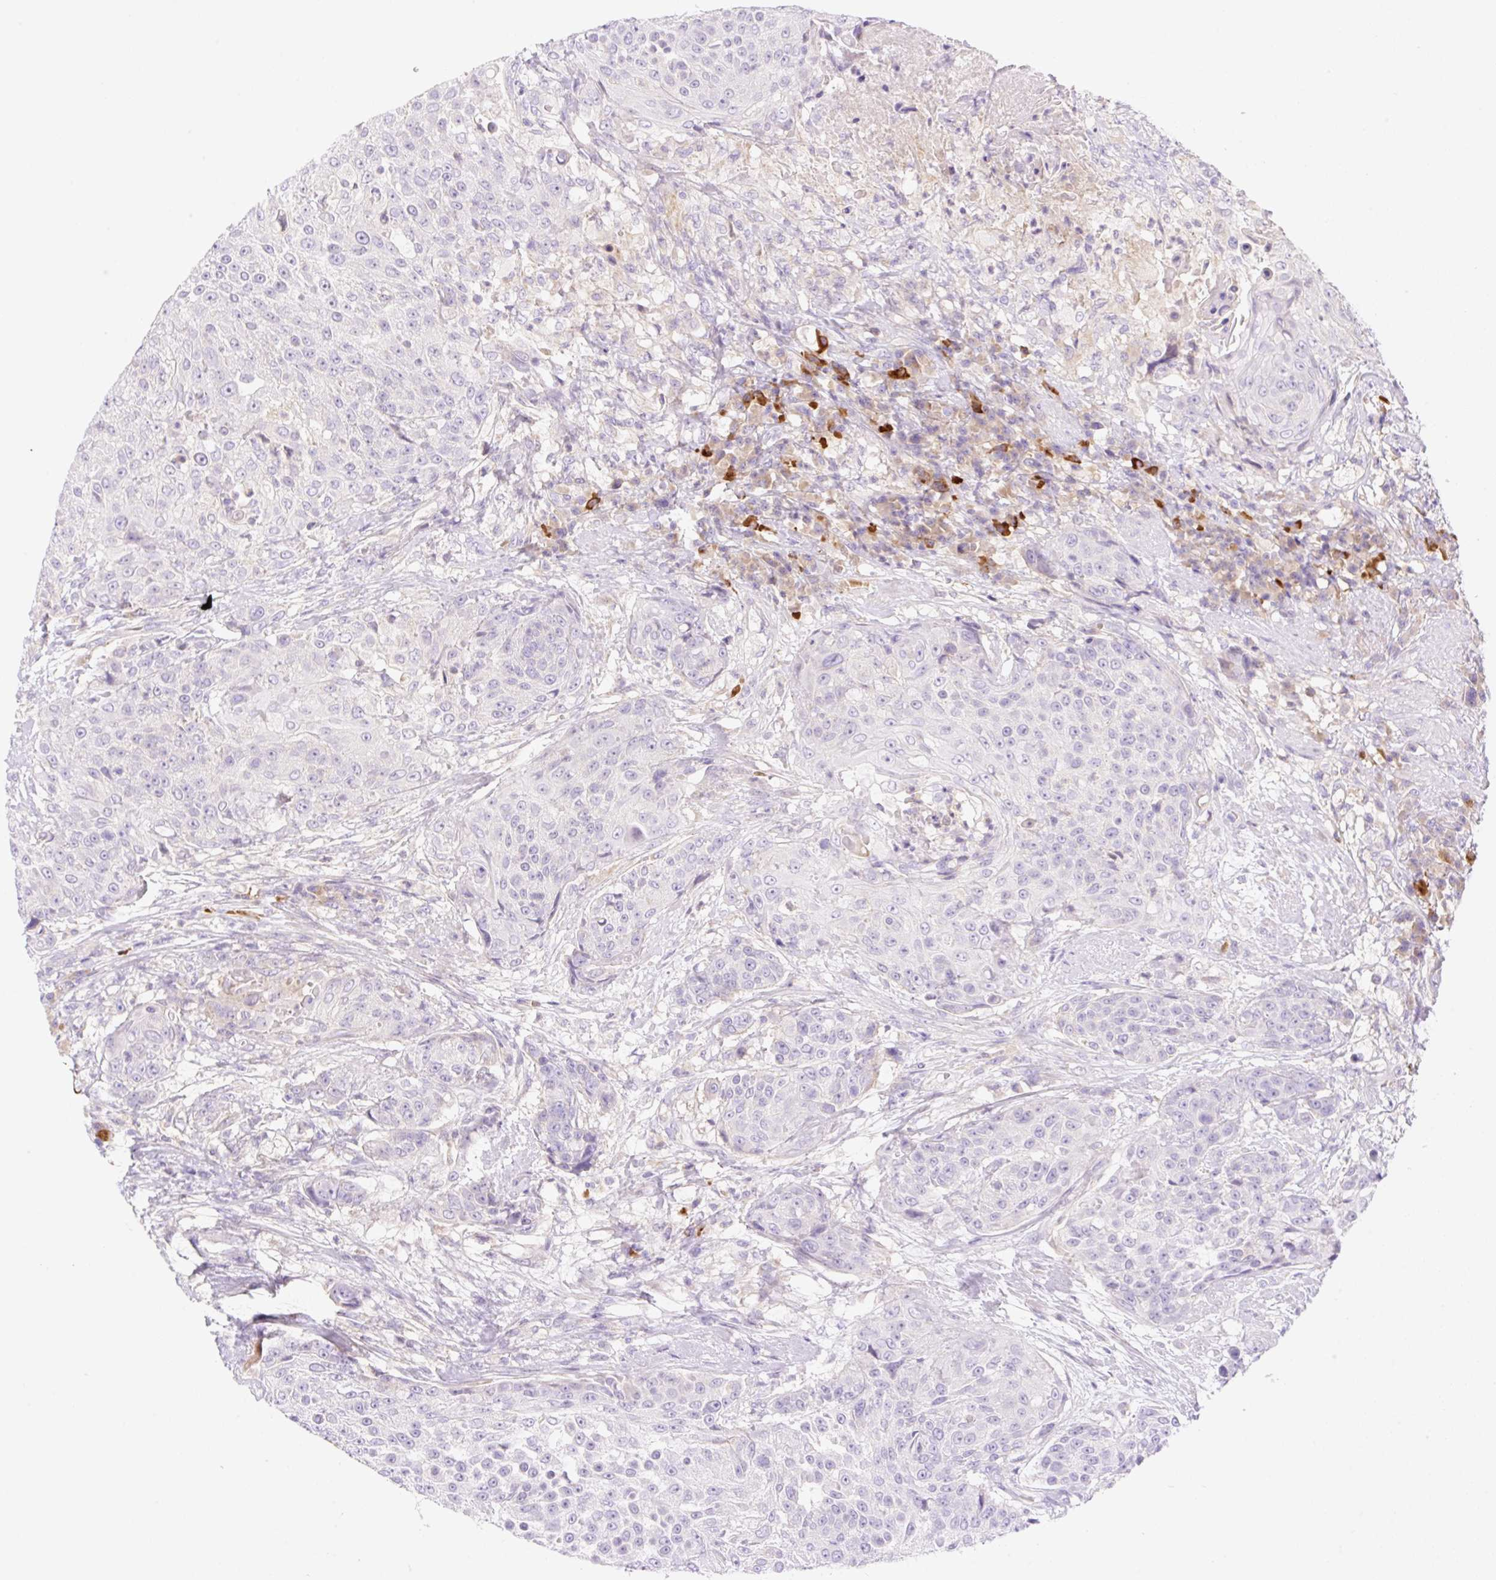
{"staining": {"intensity": "negative", "quantity": "none", "location": "none"}, "tissue": "urothelial cancer", "cell_type": "Tumor cells", "image_type": "cancer", "snomed": [{"axis": "morphology", "description": "Urothelial carcinoma, High grade"}, {"axis": "topography", "description": "Urinary bladder"}], "caption": "This histopathology image is of urothelial carcinoma (high-grade) stained with IHC to label a protein in brown with the nuclei are counter-stained blue. There is no staining in tumor cells.", "gene": "DENND5A", "patient": {"sex": "female", "age": 63}}